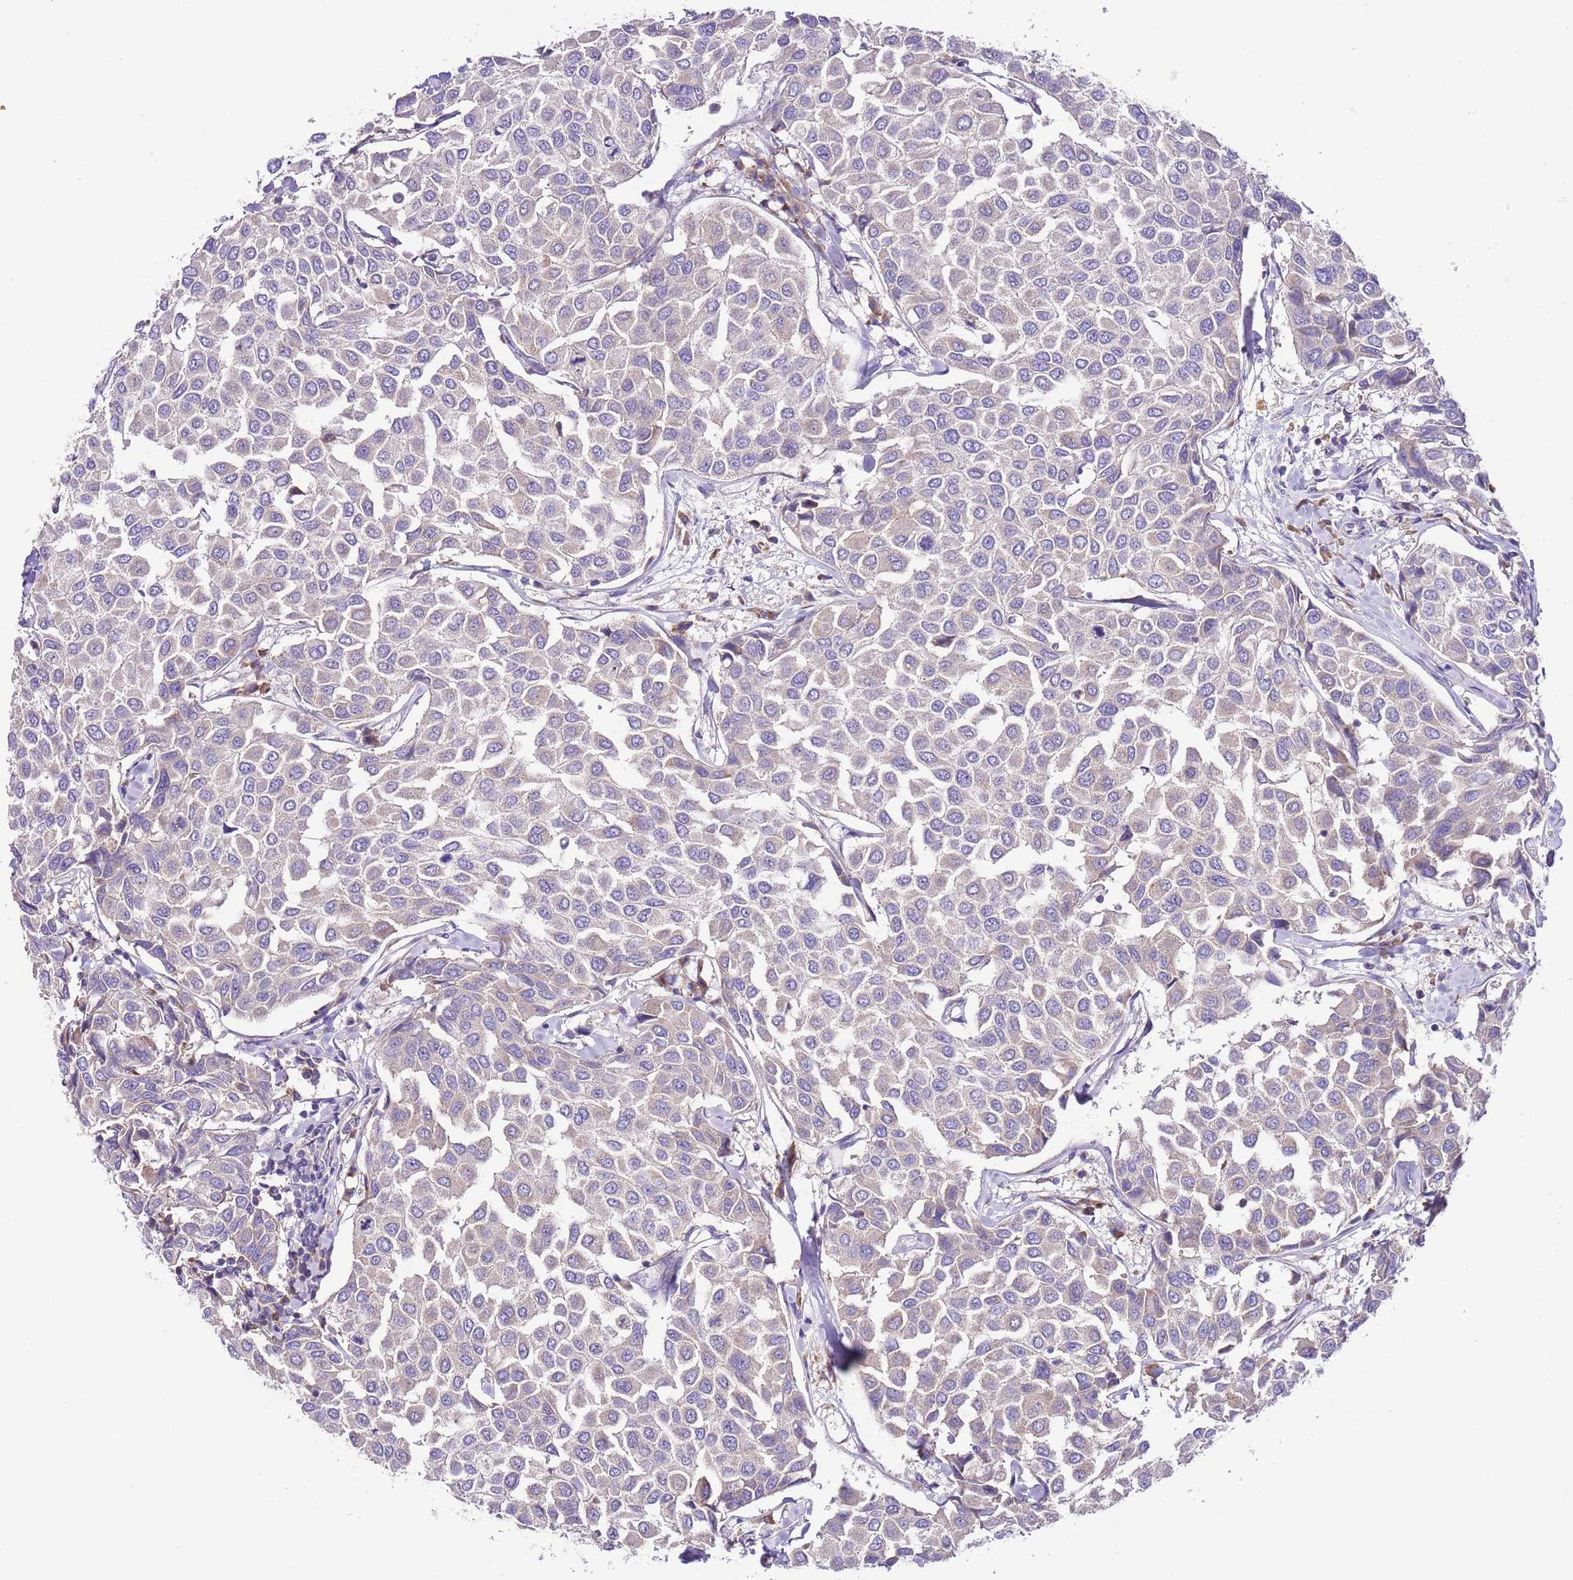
{"staining": {"intensity": "negative", "quantity": "none", "location": "none"}, "tissue": "breast cancer", "cell_type": "Tumor cells", "image_type": "cancer", "snomed": [{"axis": "morphology", "description": "Duct carcinoma"}, {"axis": "topography", "description": "Breast"}], "caption": "An immunohistochemistry (IHC) micrograph of infiltrating ductal carcinoma (breast) is shown. There is no staining in tumor cells of infiltrating ductal carcinoma (breast).", "gene": "RPS10", "patient": {"sex": "female", "age": 55}}